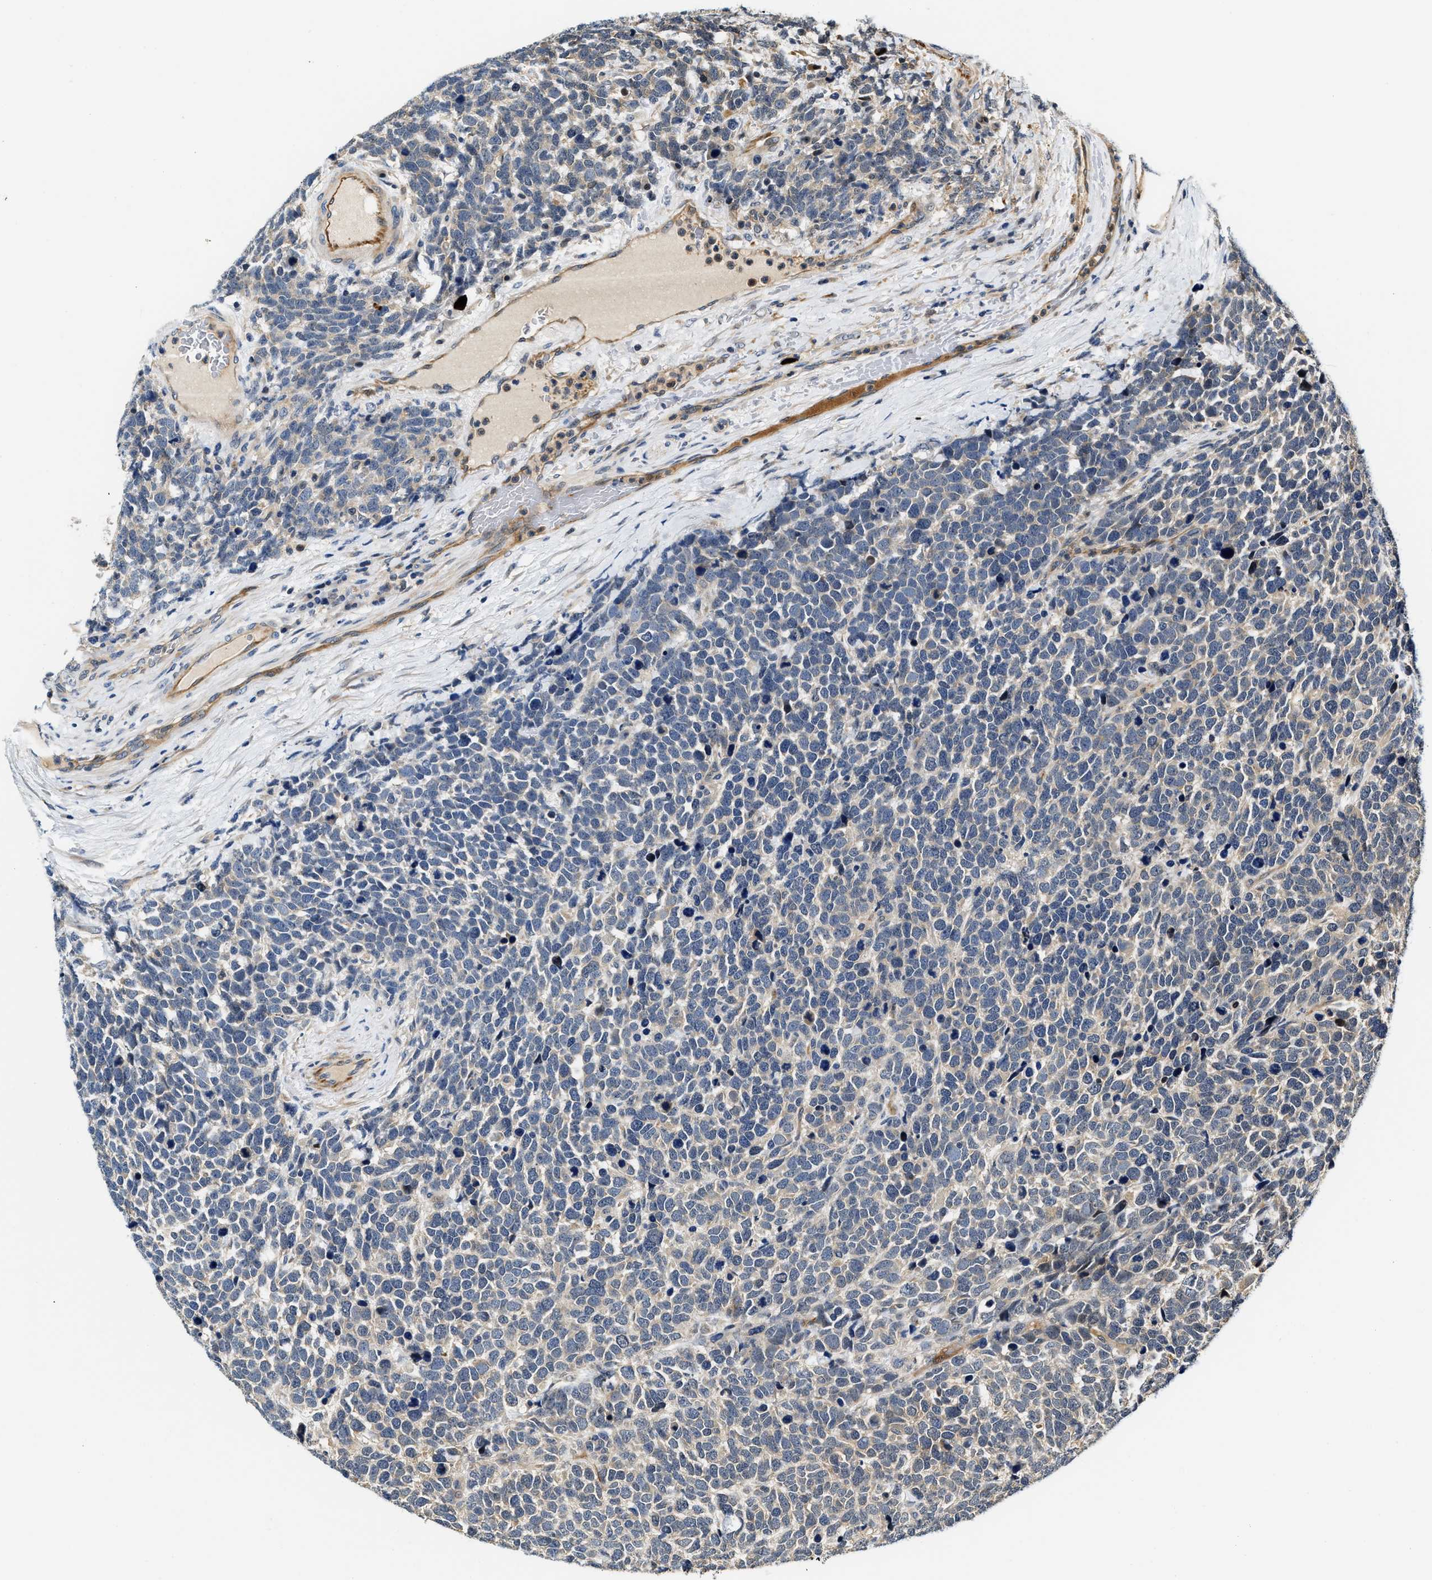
{"staining": {"intensity": "negative", "quantity": "none", "location": "none"}, "tissue": "urothelial cancer", "cell_type": "Tumor cells", "image_type": "cancer", "snomed": [{"axis": "morphology", "description": "Urothelial carcinoma, High grade"}, {"axis": "topography", "description": "Urinary bladder"}], "caption": "High power microscopy image of an immunohistochemistry (IHC) image of urothelial cancer, revealing no significant staining in tumor cells.", "gene": "TUT7", "patient": {"sex": "female", "age": 82}}